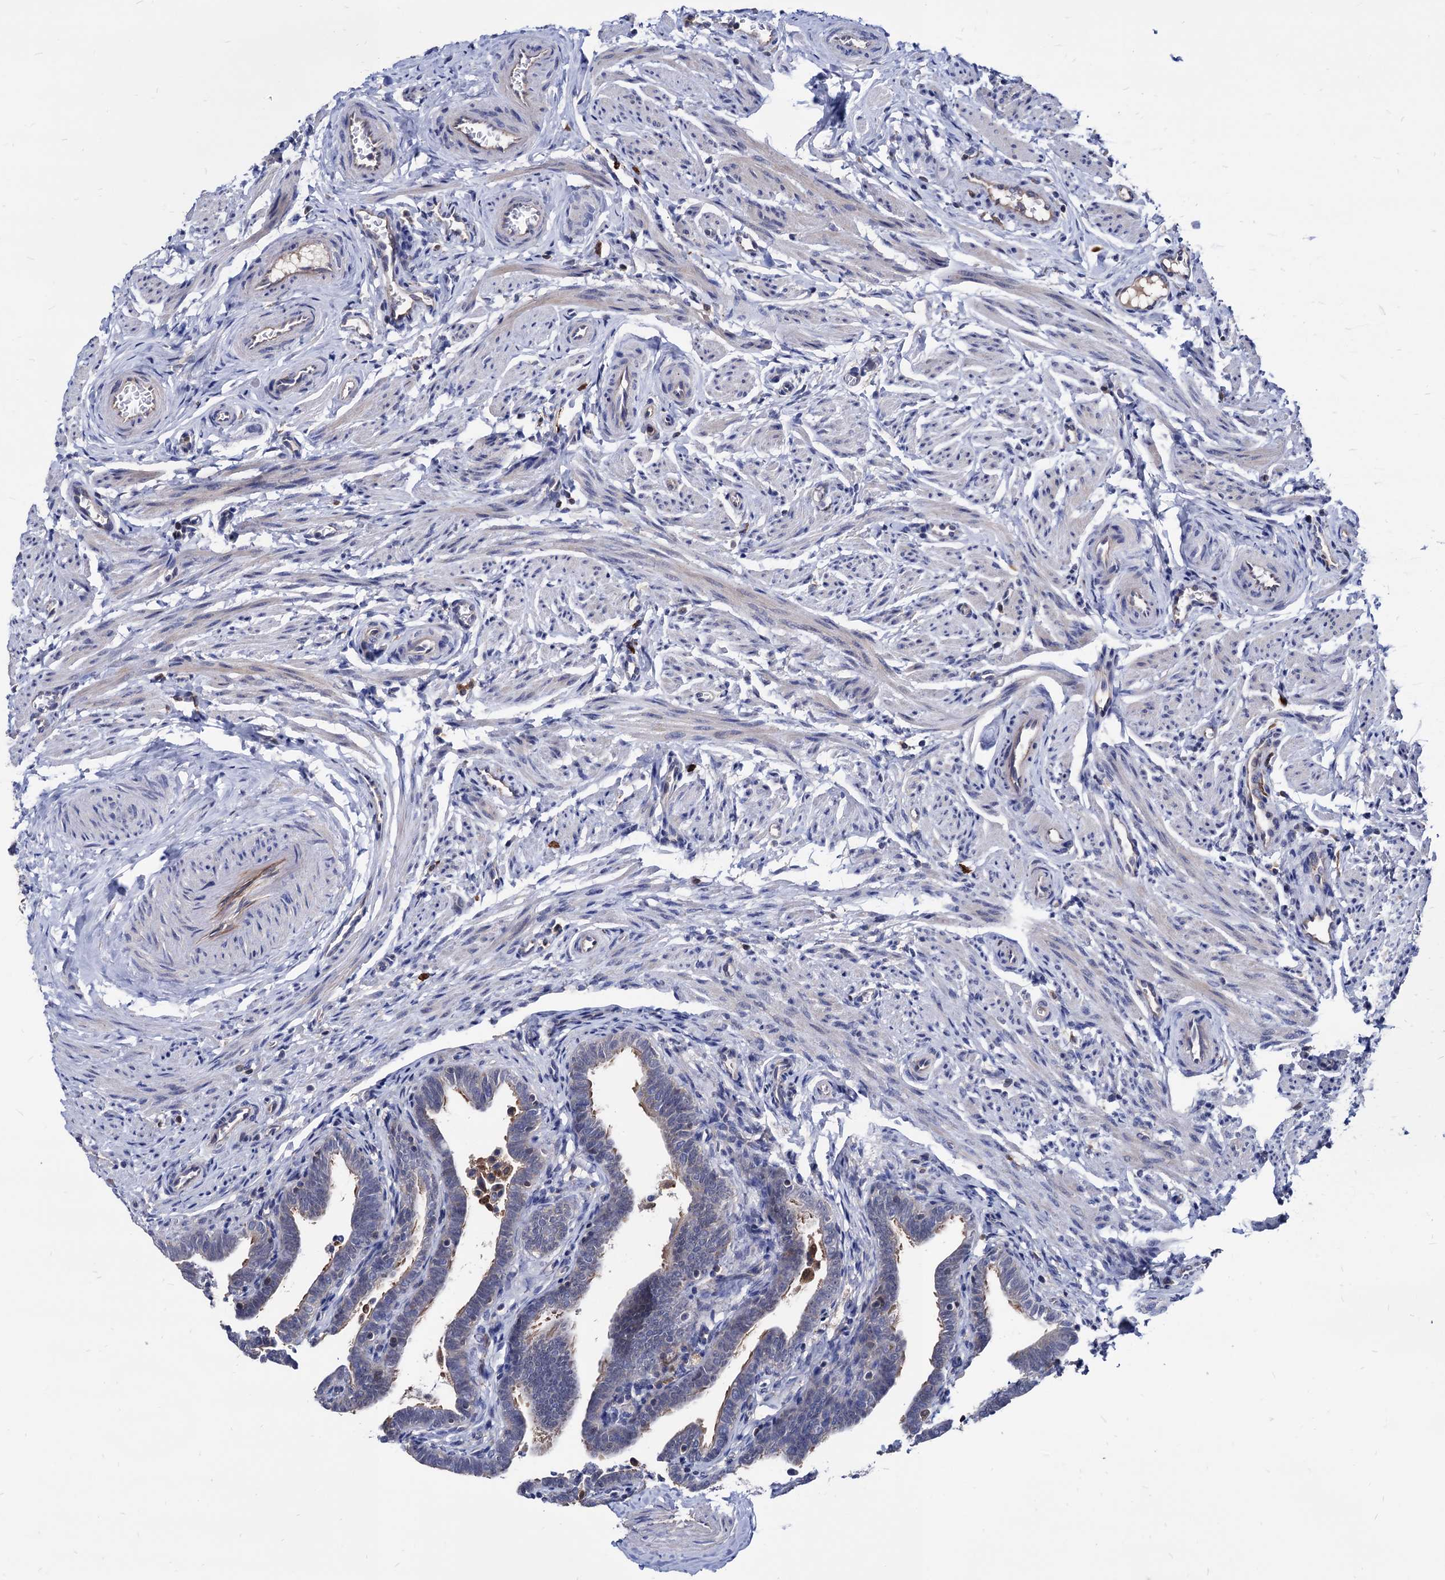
{"staining": {"intensity": "weak", "quantity": "25%-75%", "location": "cytoplasmic/membranous"}, "tissue": "fallopian tube", "cell_type": "Glandular cells", "image_type": "normal", "snomed": [{"axis": "morphology", "description": "Normal tissue, NOS"}, {"axis": "topography", "description": "Fallopian tube"}], "caption": "Protein expression analysis of normal fallopian tube displays weak cytoplasmic/membranous positivity in about 25%-75% of glandular cells.", "gene": "CPPED1", "patient": {"sex": "female", "age": 36}}